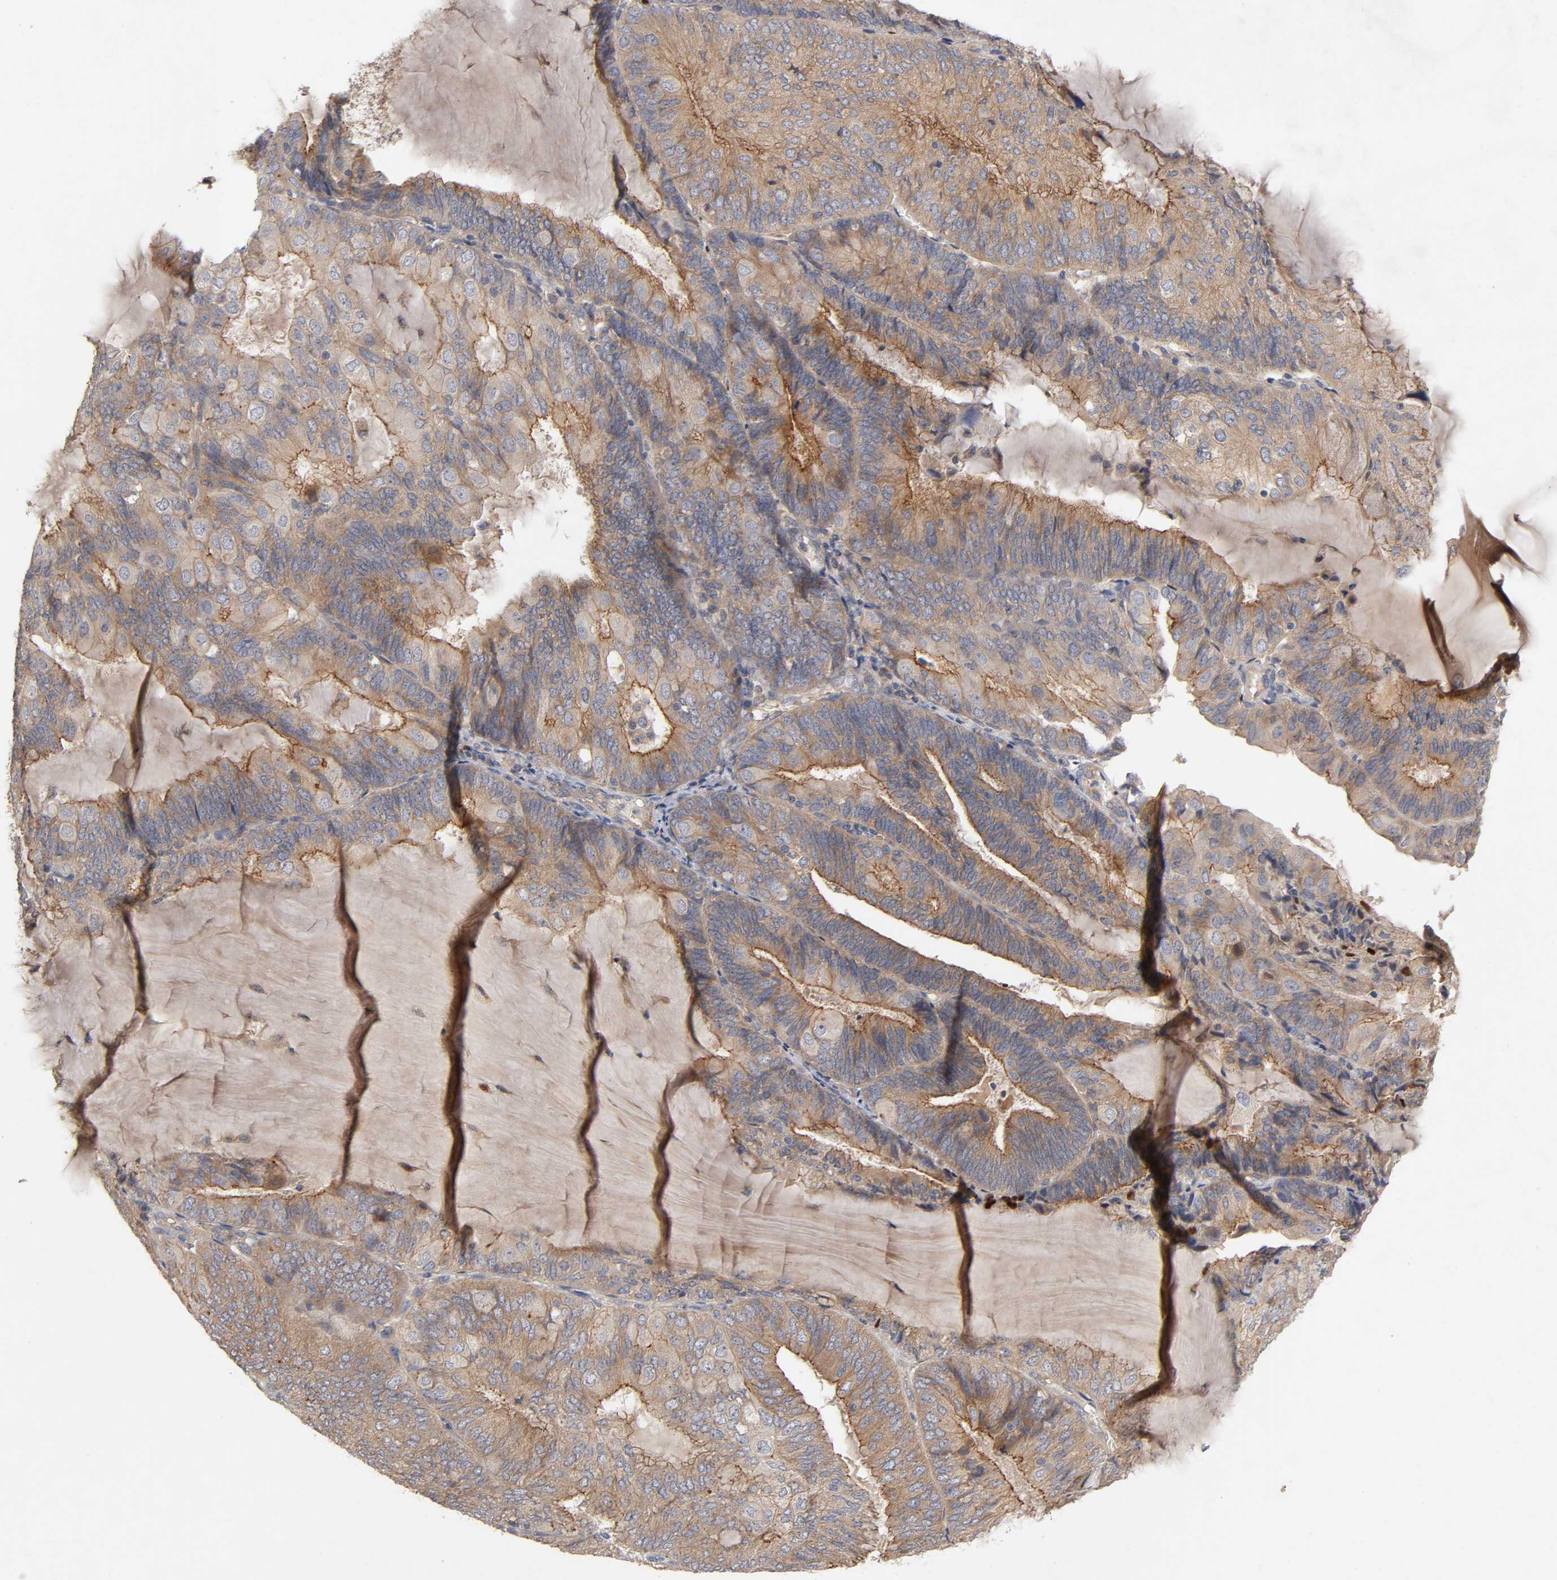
{"staining": {"intensity": "moderate", "quantity": ">75%", "location": "cytoplasmic/membranous"}, "tissue": "endometrial cancer", "cell_type": "Tumor cells", "image_type": "cancer", "snomed": [{"axis": "morphology", "description": "Adenocarcinoma, NOS"}, {"axis": "topography", "description": "Endometrium"}], "caption": "Endometrial adenocarcinoma was stained to show a protein in brown. There is medium levels of moderate cytoplasmic/membranous expression in approximately >75% of tumor cells.", "gene": "PDZD11", "patient": {"sex": "female", "age": 81}}